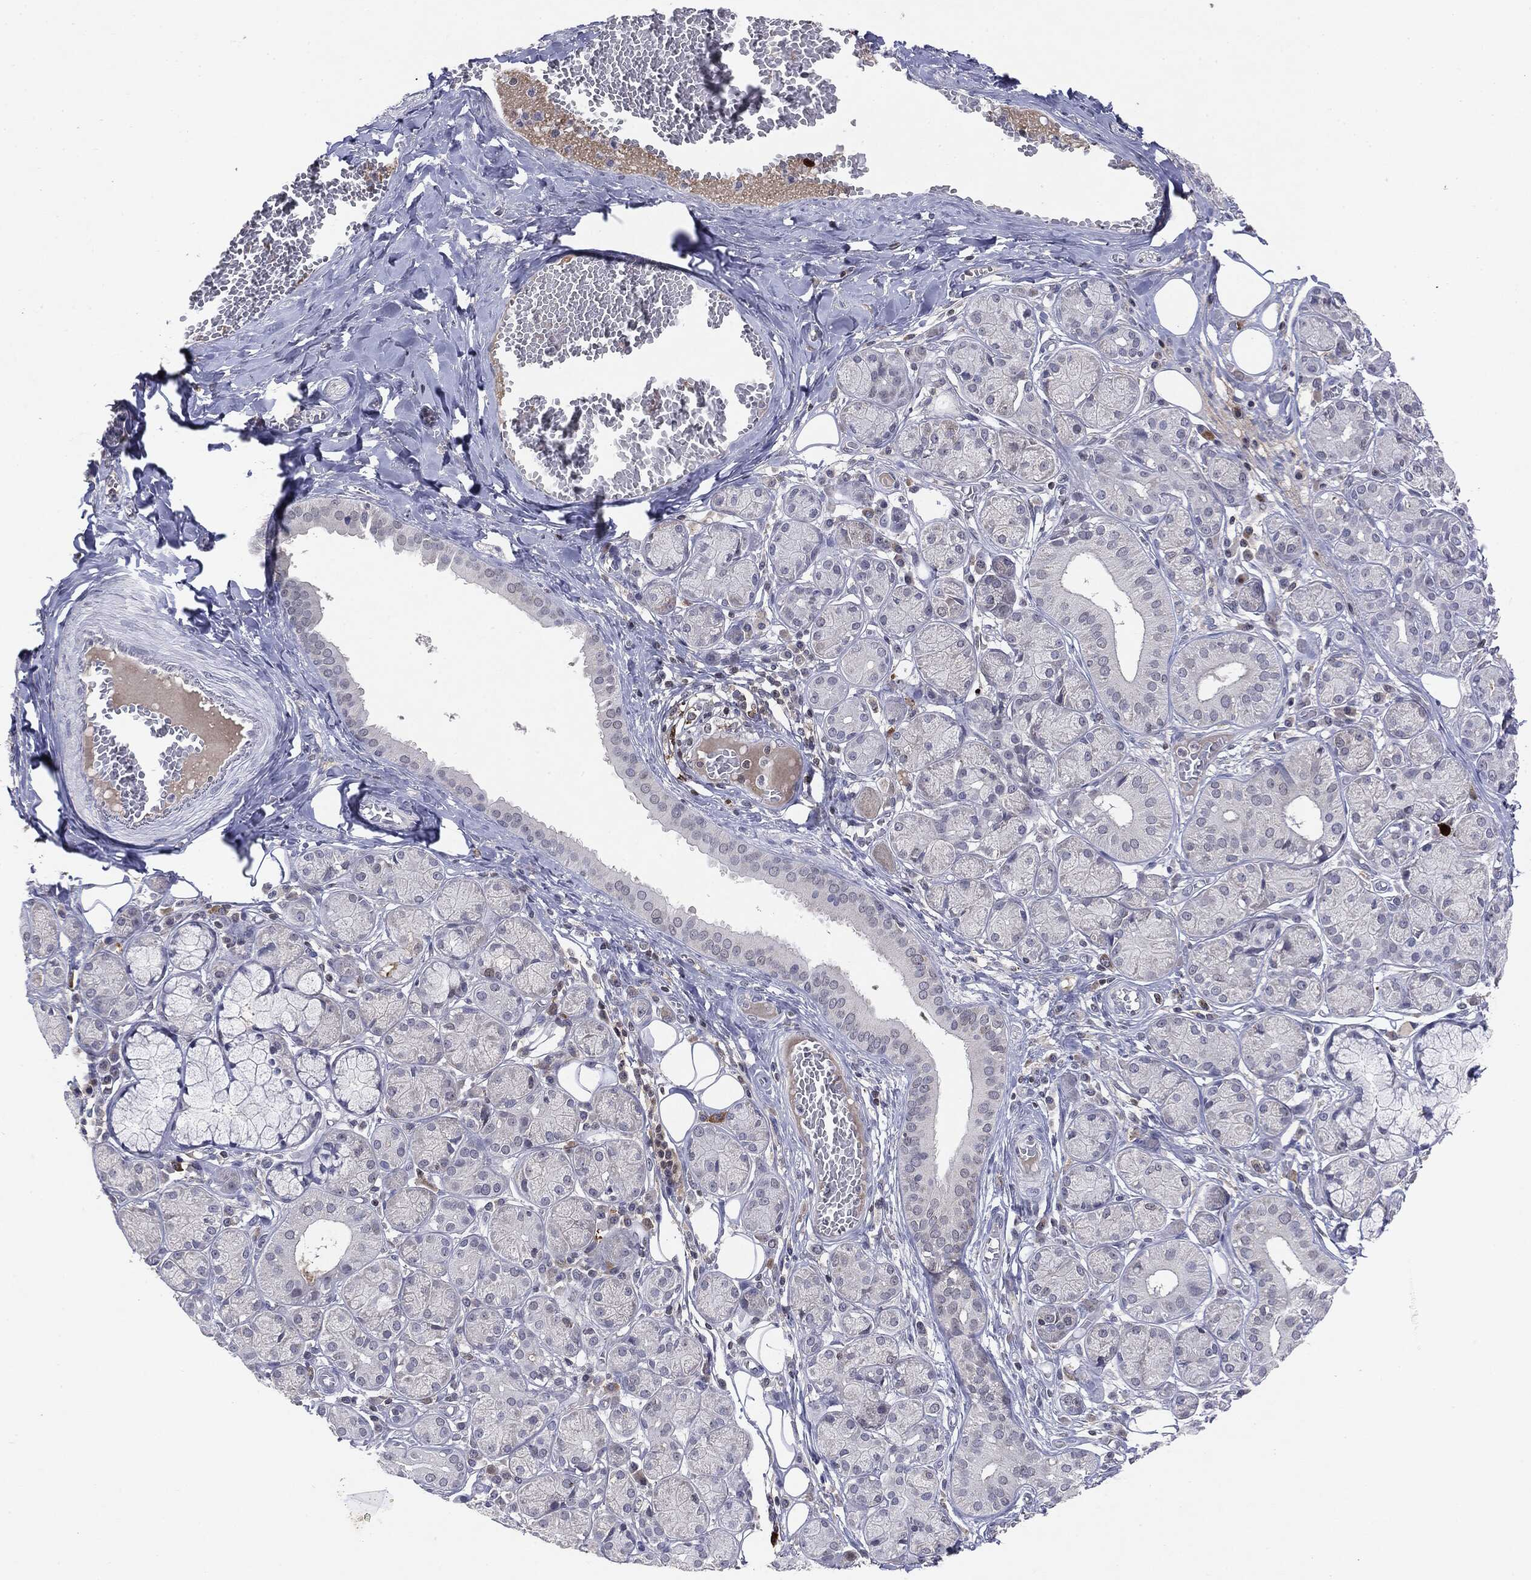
{"staining": {"intensity": "negative", "quantity": "none", "location": "none"}, "tissue": "salivary gland", "cell_type": "Glandular cells", "image_type": "normal", "snomed": [{"axis": "morphology", "description": "Normal tissue, NOS"}, {"axis": "topography", "description": "Salivary gland"}], "caption": "Immunohistochemistry (IHC) histopathology image of normal salivary gland: salivary gland stained with DAB displays no significant protein expression in glandular cells. (DAB immunohistochemistry with hematoxylin counter stain).", "gene": "KIF2C", "patient": {"sex": "male", "age": 71}}